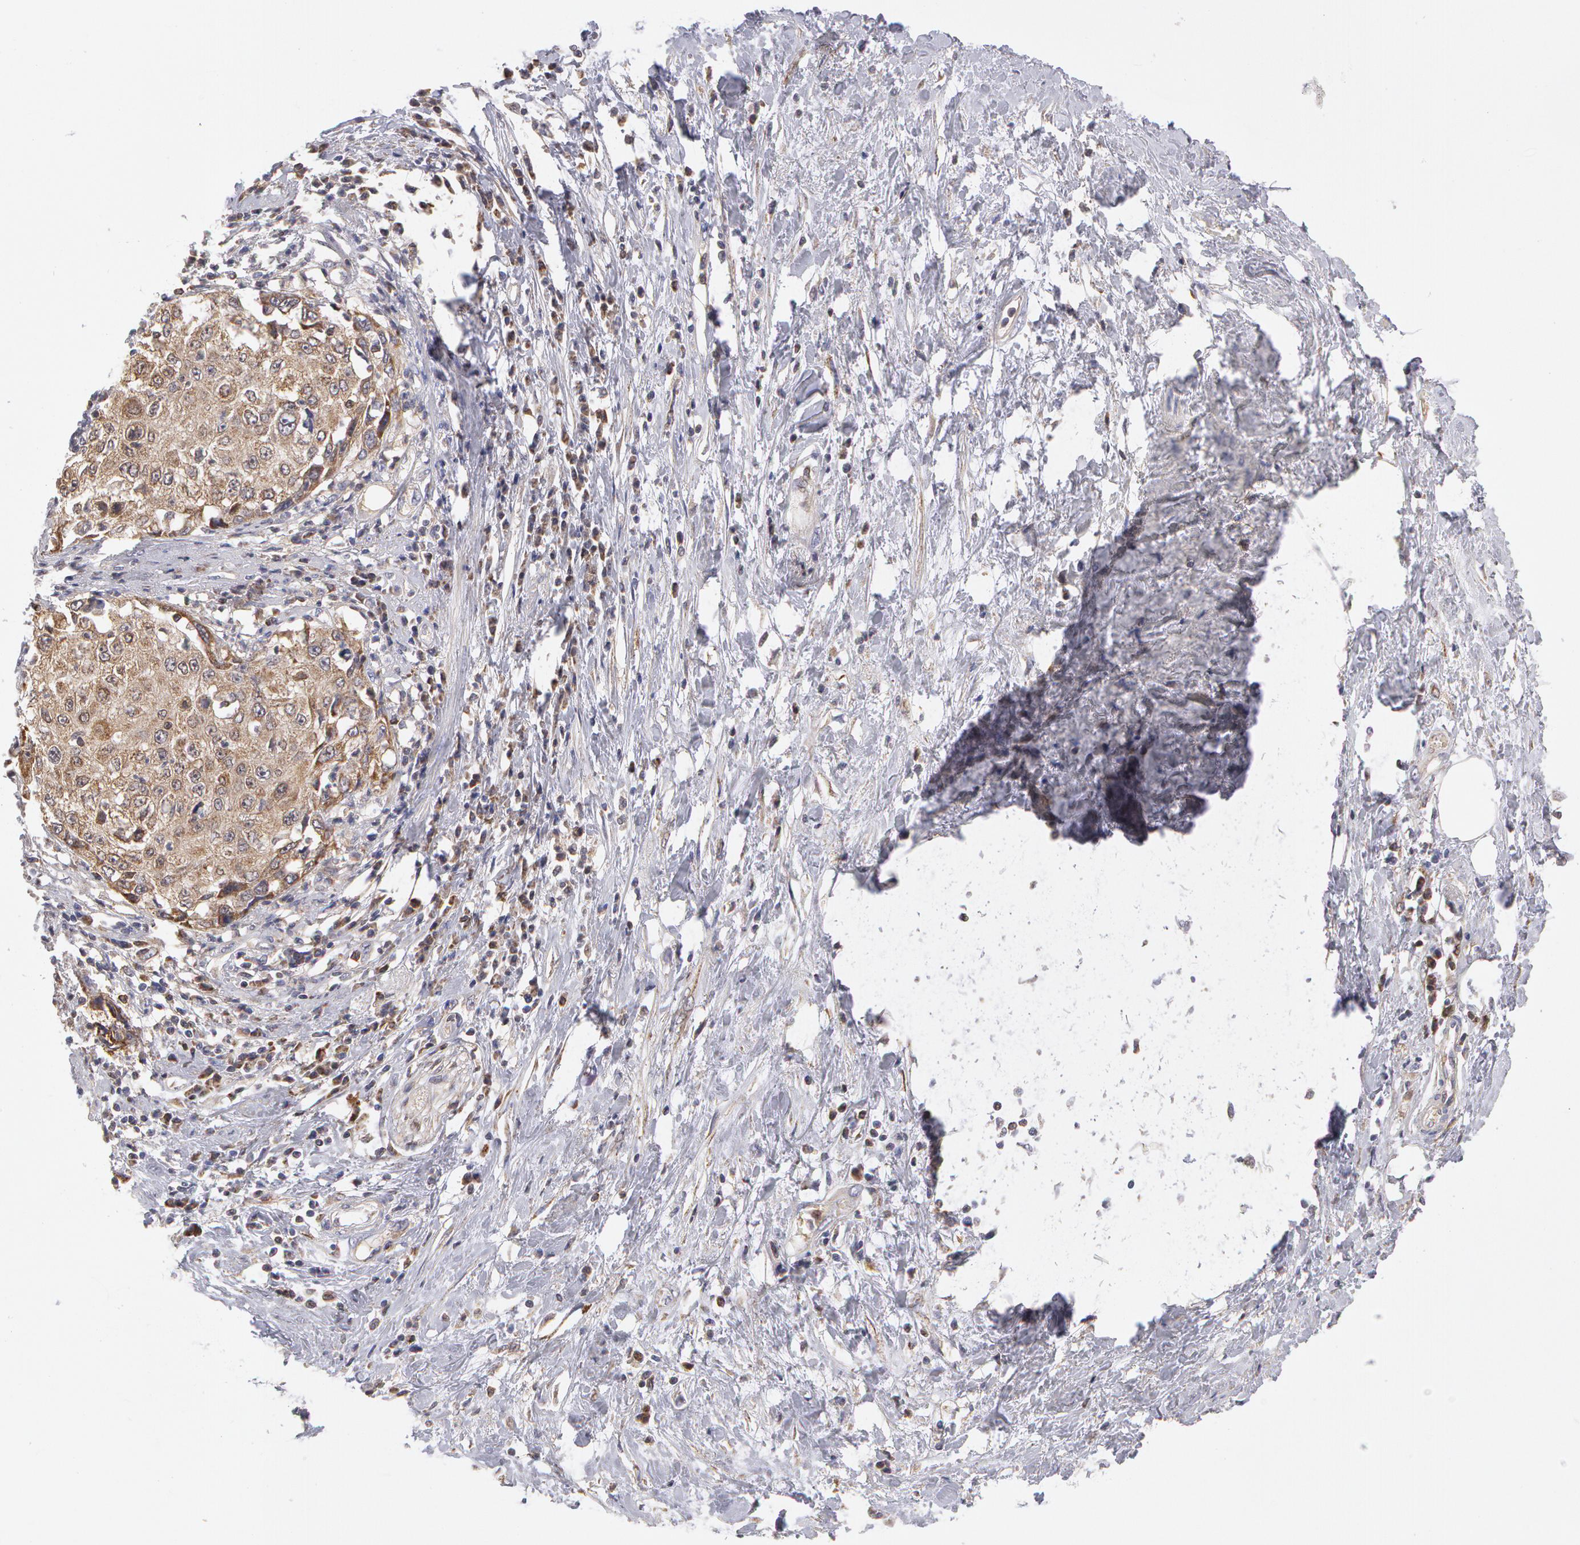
{"staining": {"intensity": "weak", "quantity": "25%-75%", "location": "cytoplasmic/membranous"}, "tissue": "cervical cancer", "cell_type": "Tumor cells", "image_type": "cancer", "snomed": [{"axis": "morphology", "description": "Squamous cell carcinoma, NOS"}, {"axis": "topography", "description": "Cervix"}], "caption": "This is a histology image of IHC staining of cervical cancer, which shows weak expression in the cytoplasmic/membranous of tumor cells.", "gene": "MPST", "patient": {"sex": "female", "age": 57}}